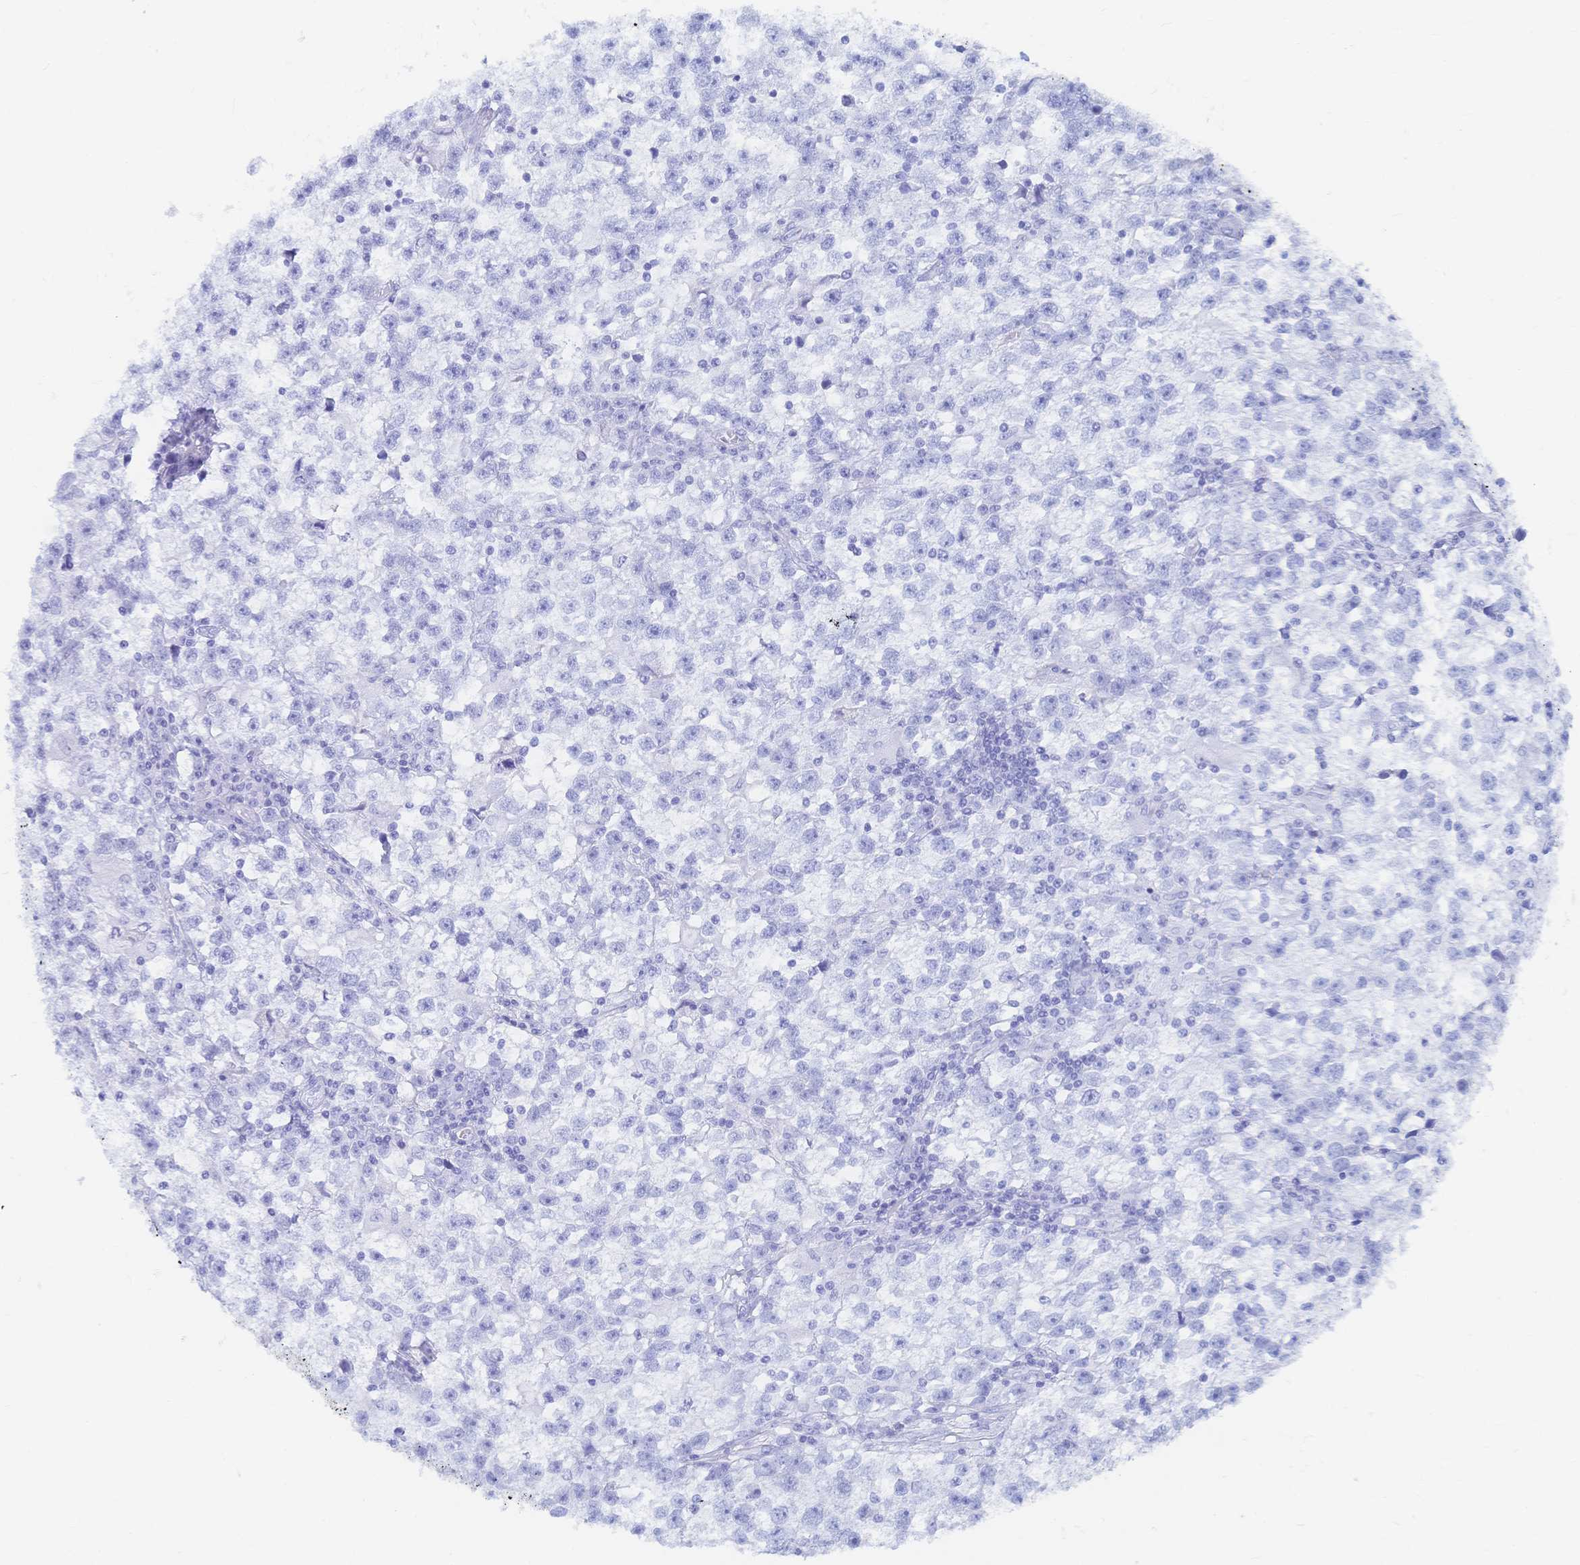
{"staining": {"intensity": "negative", "quantity": "none", "location": "none"}, "tissue": "testis cancer", "cell_type": "Tumor cells", "image_type": "cancer", "snomed": [{"axis": "morphology", "description": "Seminoma, NOS"}, {"axis": "topography", "description": "Testis"}], "caption": "Testis cancer was stained to show a protein in brown. There is no significant expression in tumor cells.", "gene": "IL2RB", "patient": {"sex": "male", "age": 31}}